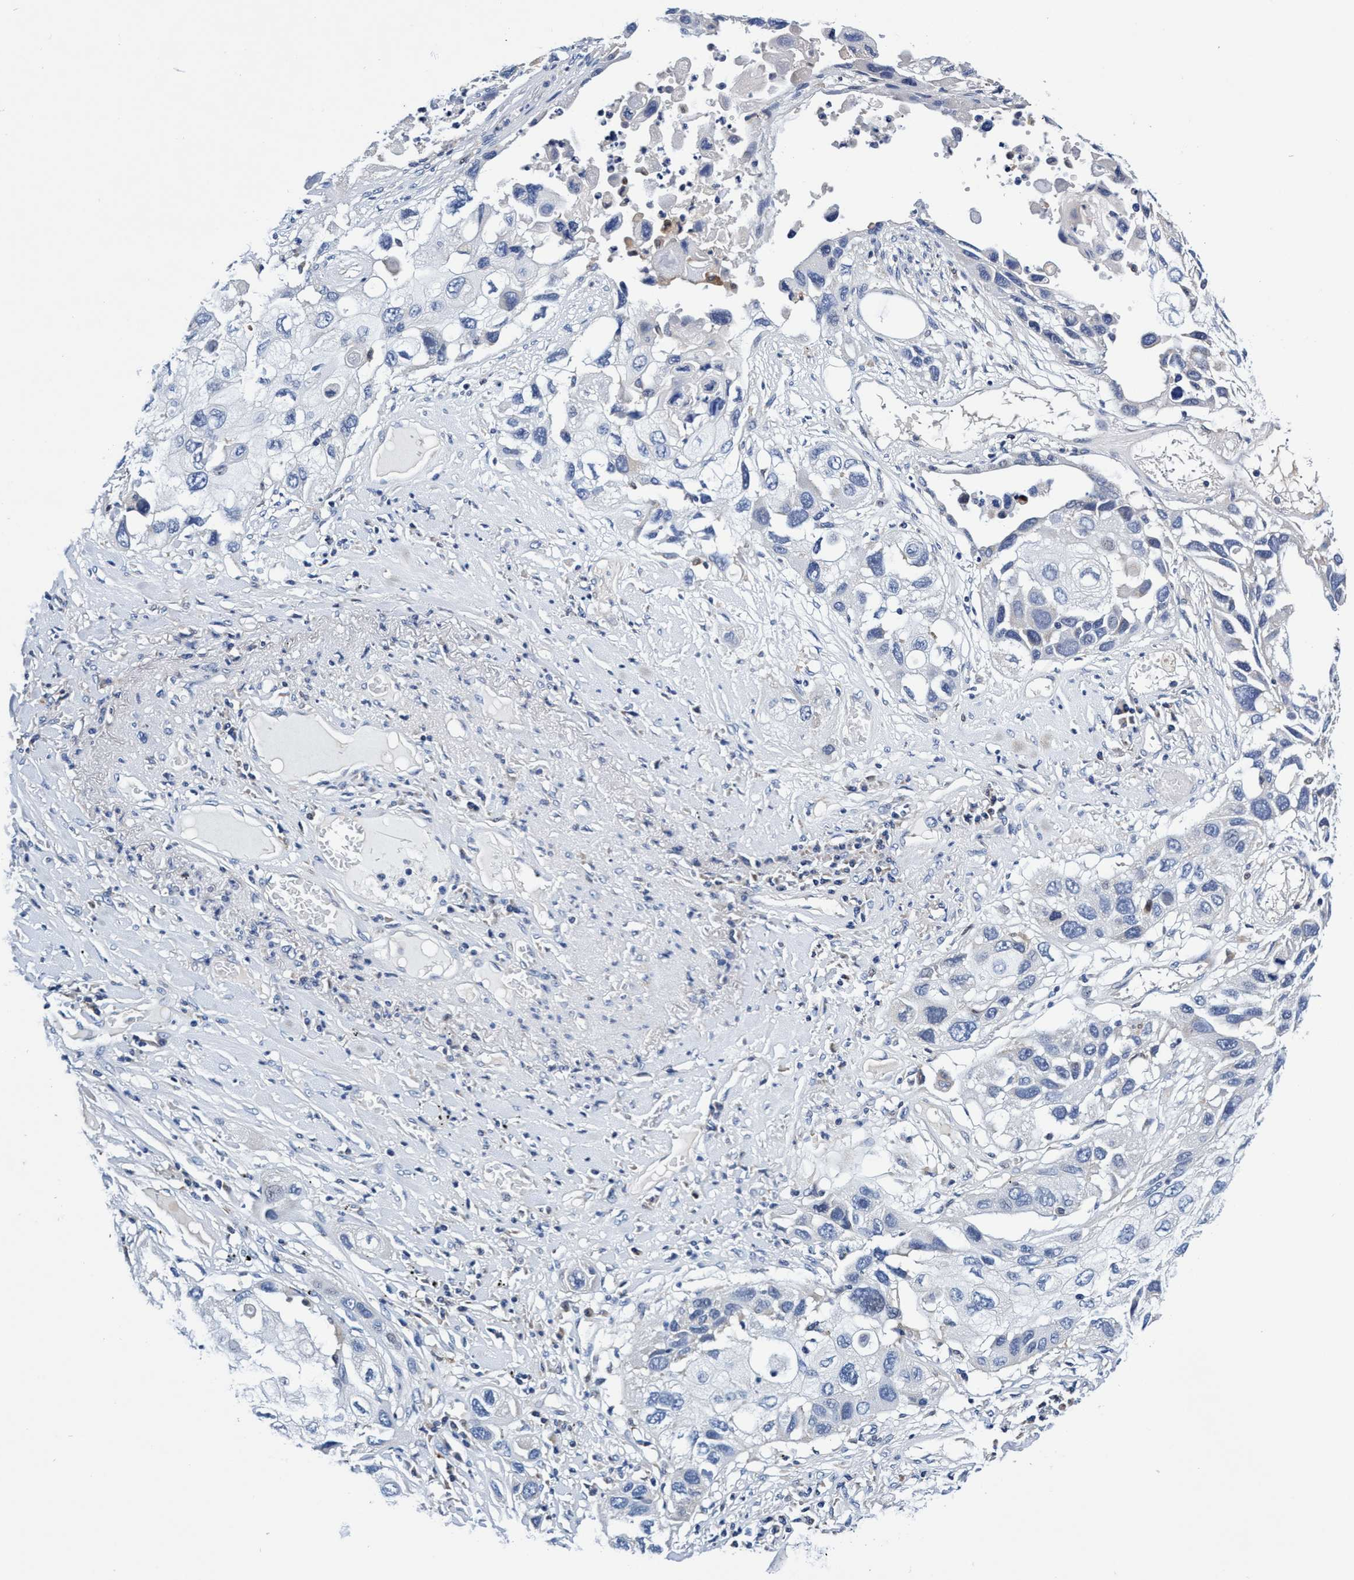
{"staining": {"intensity": "negative", "quantity": "none", "location": "none"}, "tissue": "lung cancer", "cell_type": "Tumor cells", "image_type": "cancer", "snomed": [{"axis": "morphology", "description": "Squamous cell carcinoma, NOS"}, {"axis": "topography", "description": "Lung"}], "caption": "Immunohistochemistry (IHC) micrograph of neoplastic tissue: squamous cell carcinoma (lung) stained with DAB reveals no significant protein staining in tumor cells.", "gene": "UBALD2", "patient": {"sex": "male", "age": 71}}